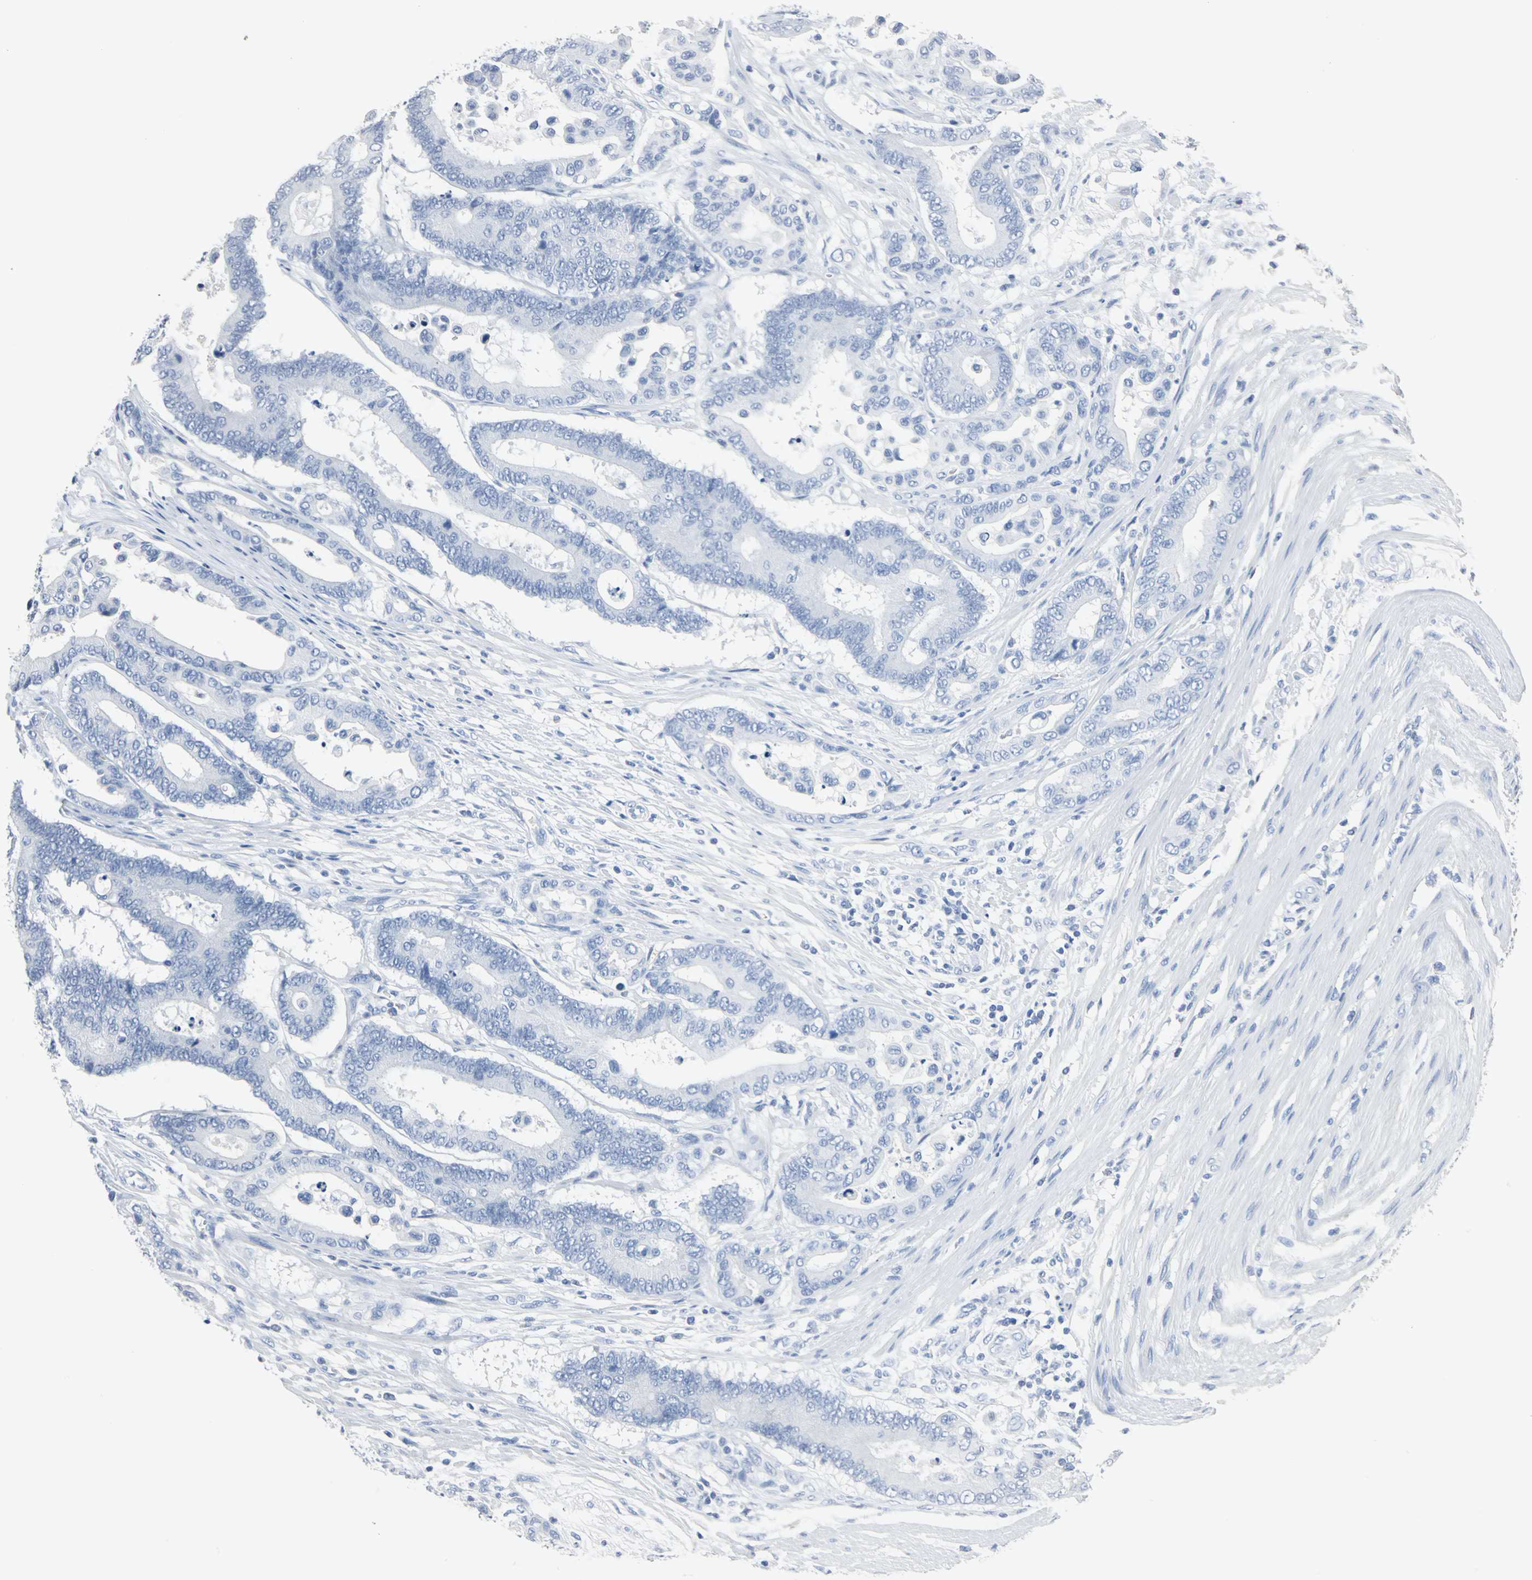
{"staining": {"intensity": "negative", "quantity": "none", "location": "none"}, "tissue": "colorectal cancer", "cell_type": "Tumor cells", "image_type": "cancer", "snomed": [{"axis": "morphology", "description": "Normal tissue, NOS"}, {"axis": "morphology", "description": "Adenocarcinoma, NOS"}, {"axis": "topography", "description": "Colon"}], "caption": "IHC photomicrograph of neoplastic tissue: human colorectal cancer stained with DAB (3,3'-diaminobenzidine) displays no significant protein expression in tumor cells.", "gene": "CA3", "patient": {"sex": "male", "age": 82}}